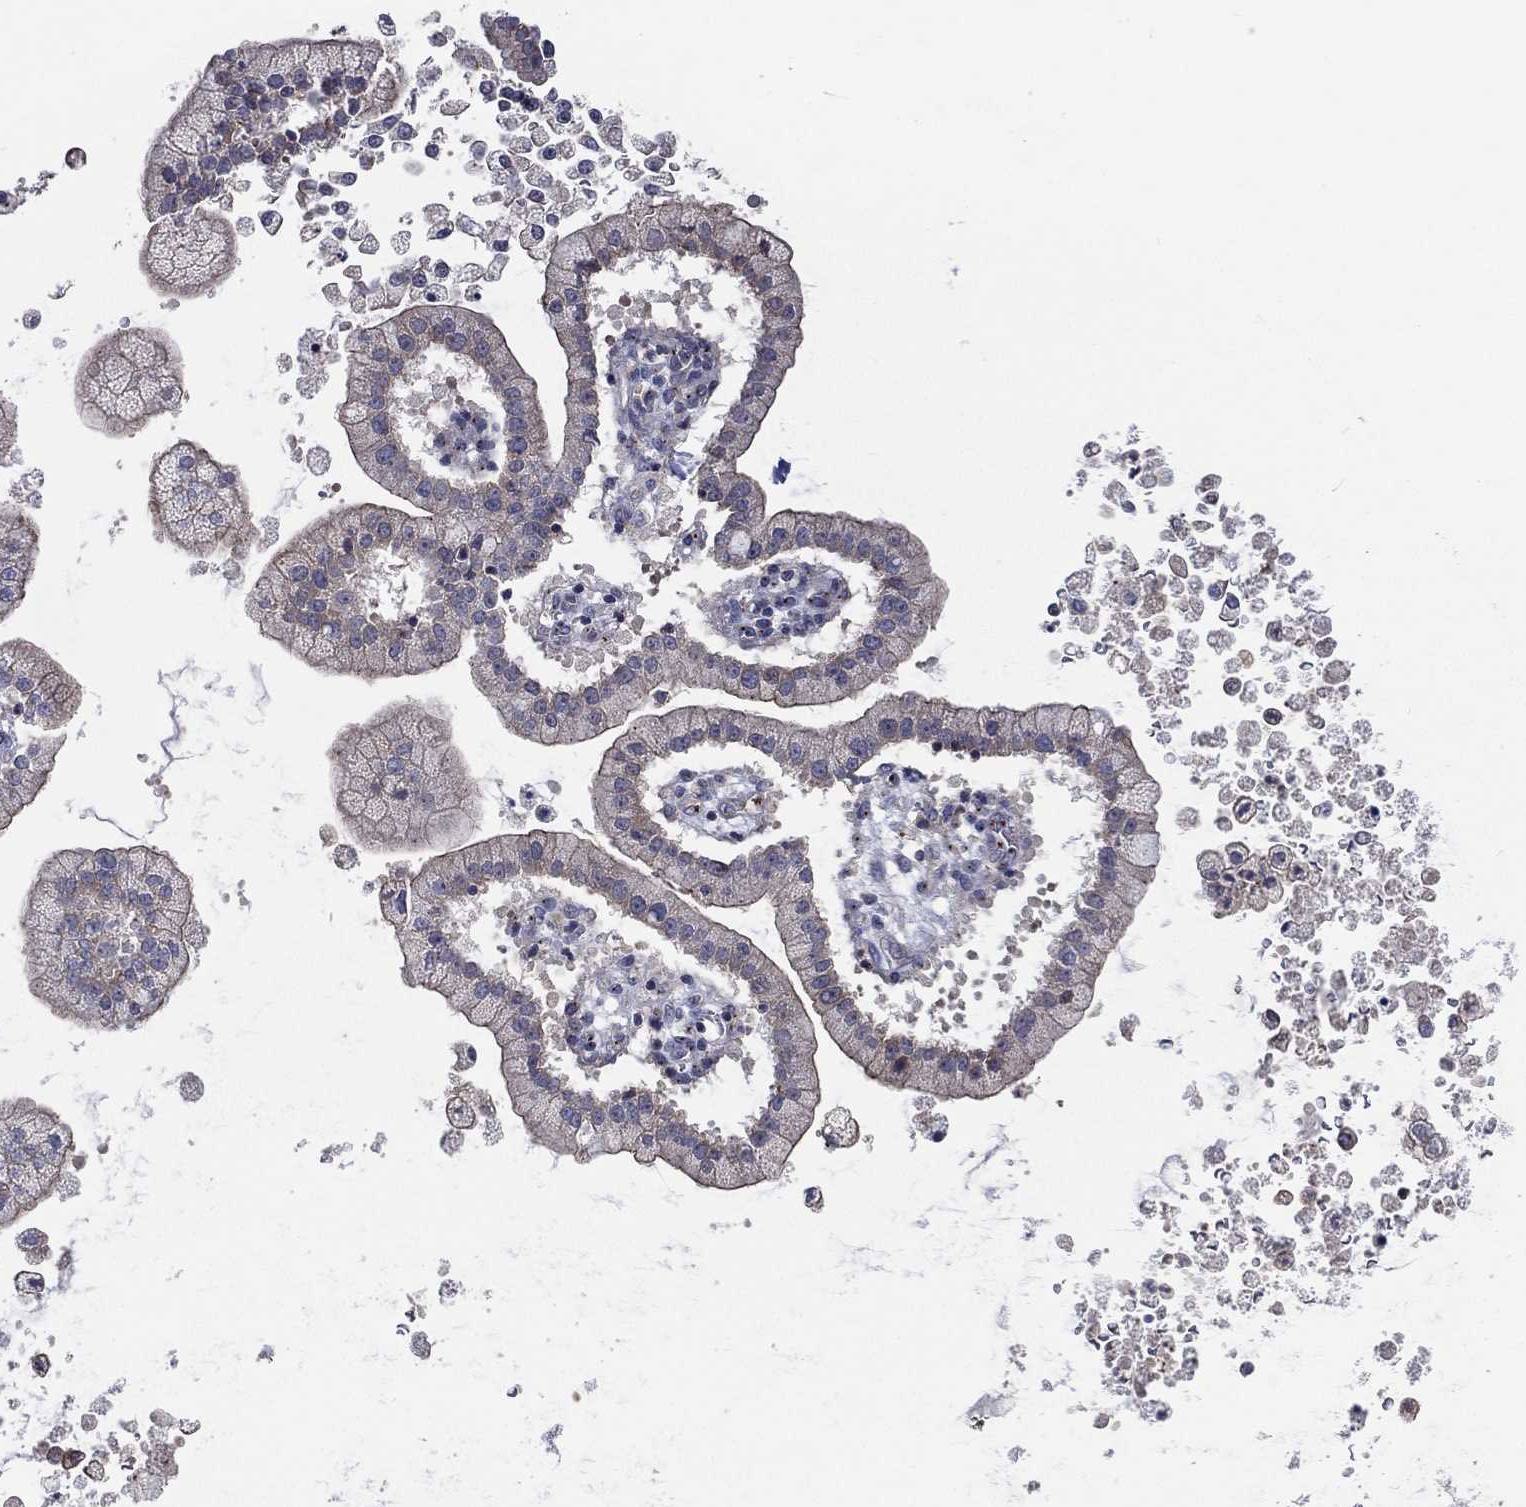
{"staining": {"intensity": "negative", "quantity": "none", "location": "none"}, "tissue": "liver cancer", "cell_type": "Tumor cells", "image_type": "cancer", "snomed": [{"axis": "morphology", "description": "Cholangiocarcinoma"}, {"axis": "topography", "description": "Liver"}], "caption": "Photomicrograph shows no significant protein staining in tumor cells of cholangiocarcinoma (liver).", "gene": "CROCC", "patient": {"sex": "male", "age": 50}}